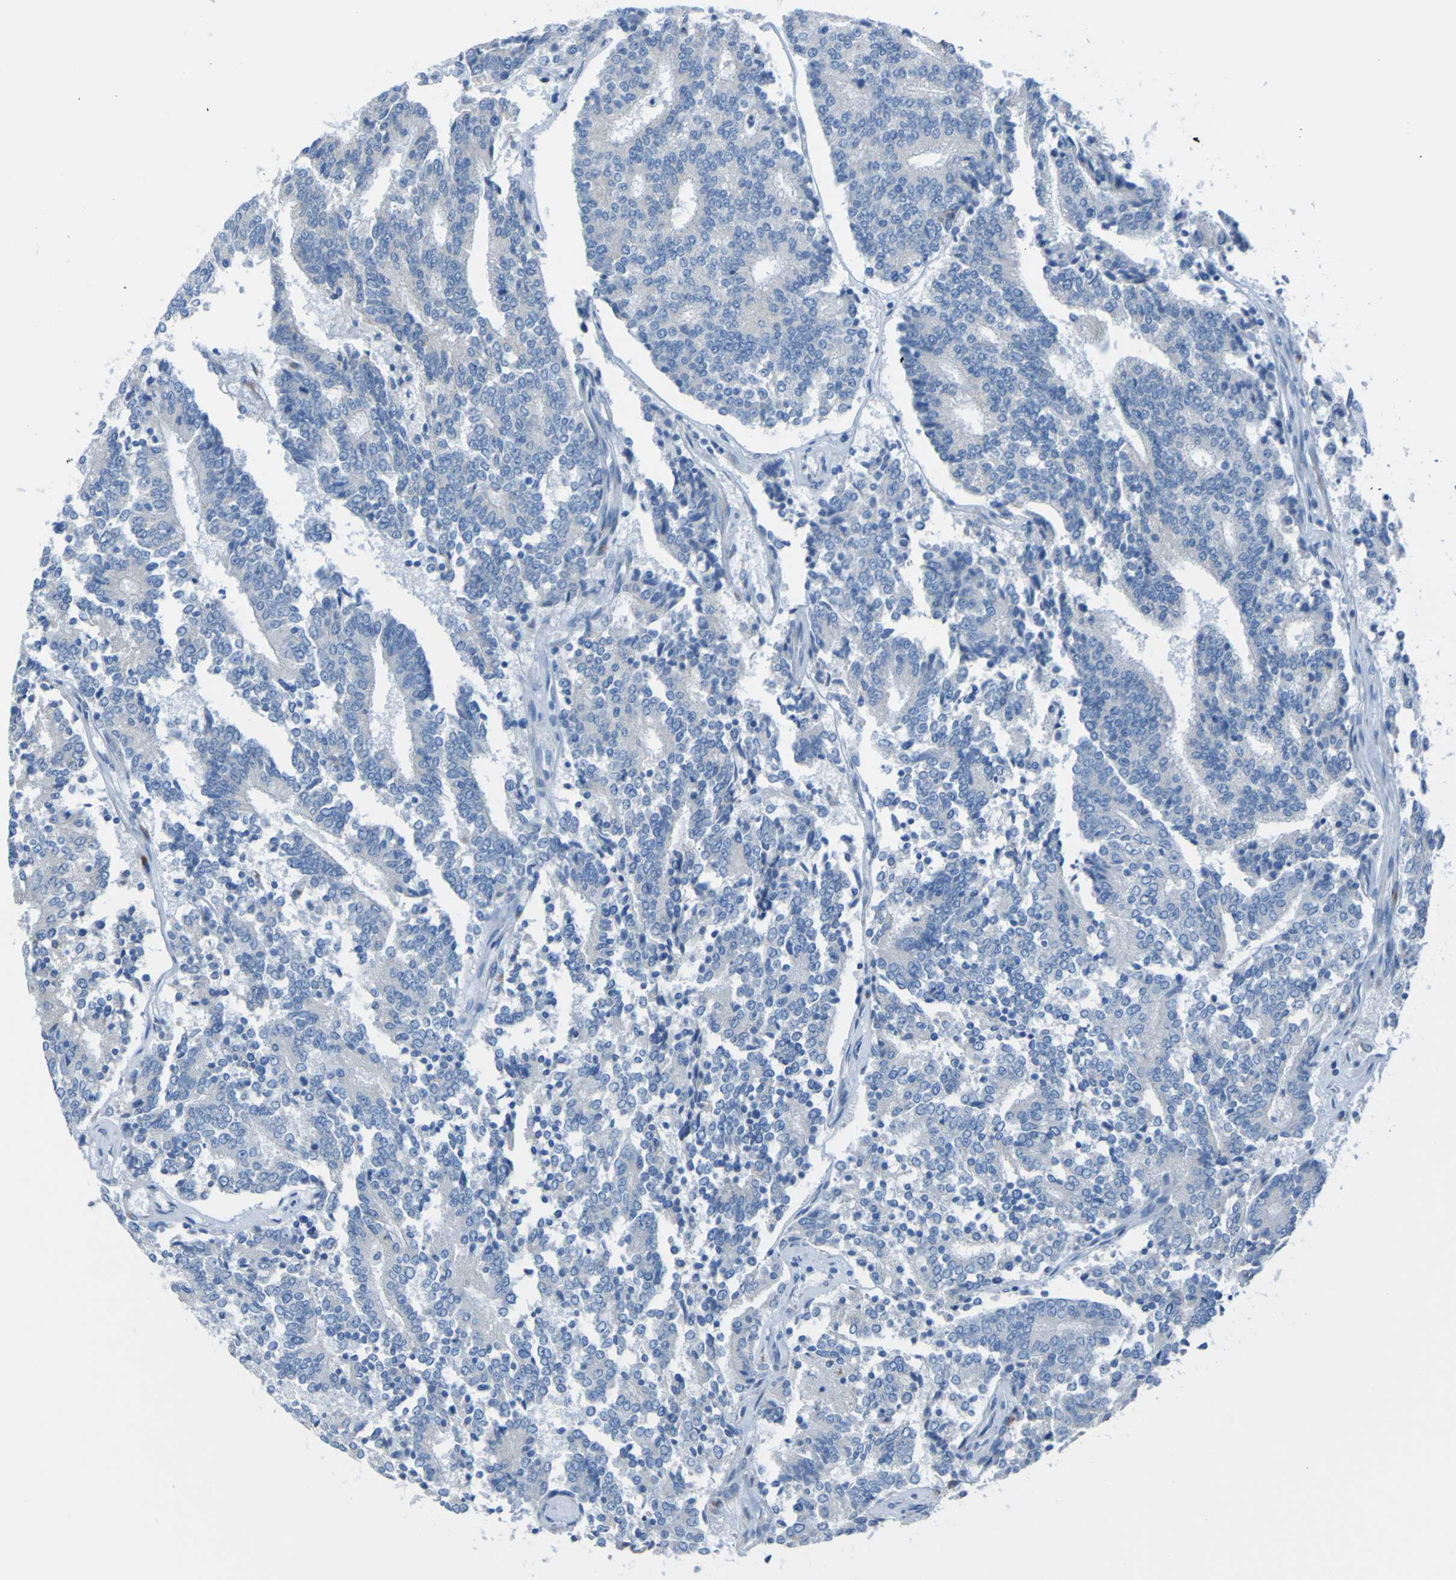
{"staining": {"intensity": "negative", "quantity": "none", "location": "none"}, "tissue": "prostate cancer", "cell_type": "Tumor cells", "image_type": "cancer", "snomed": [{"axis": "morphology", "description": "Normal tissue, NOS"}, {"axis": "morphology", "description": "Adenocarcinoma, High grade"}, {"axis": "topography", "description": "Prostate"}, {"axis": "topography", "description": "Seminal veicle"}], "caption": "IHC image of human prostate cancer (high-grade adenocarcinoma) stained for a protein (brown), which displays no staining in tumor cells.", "gene": "ACMSD", "patient": {"sex": "male", "age": 55}}